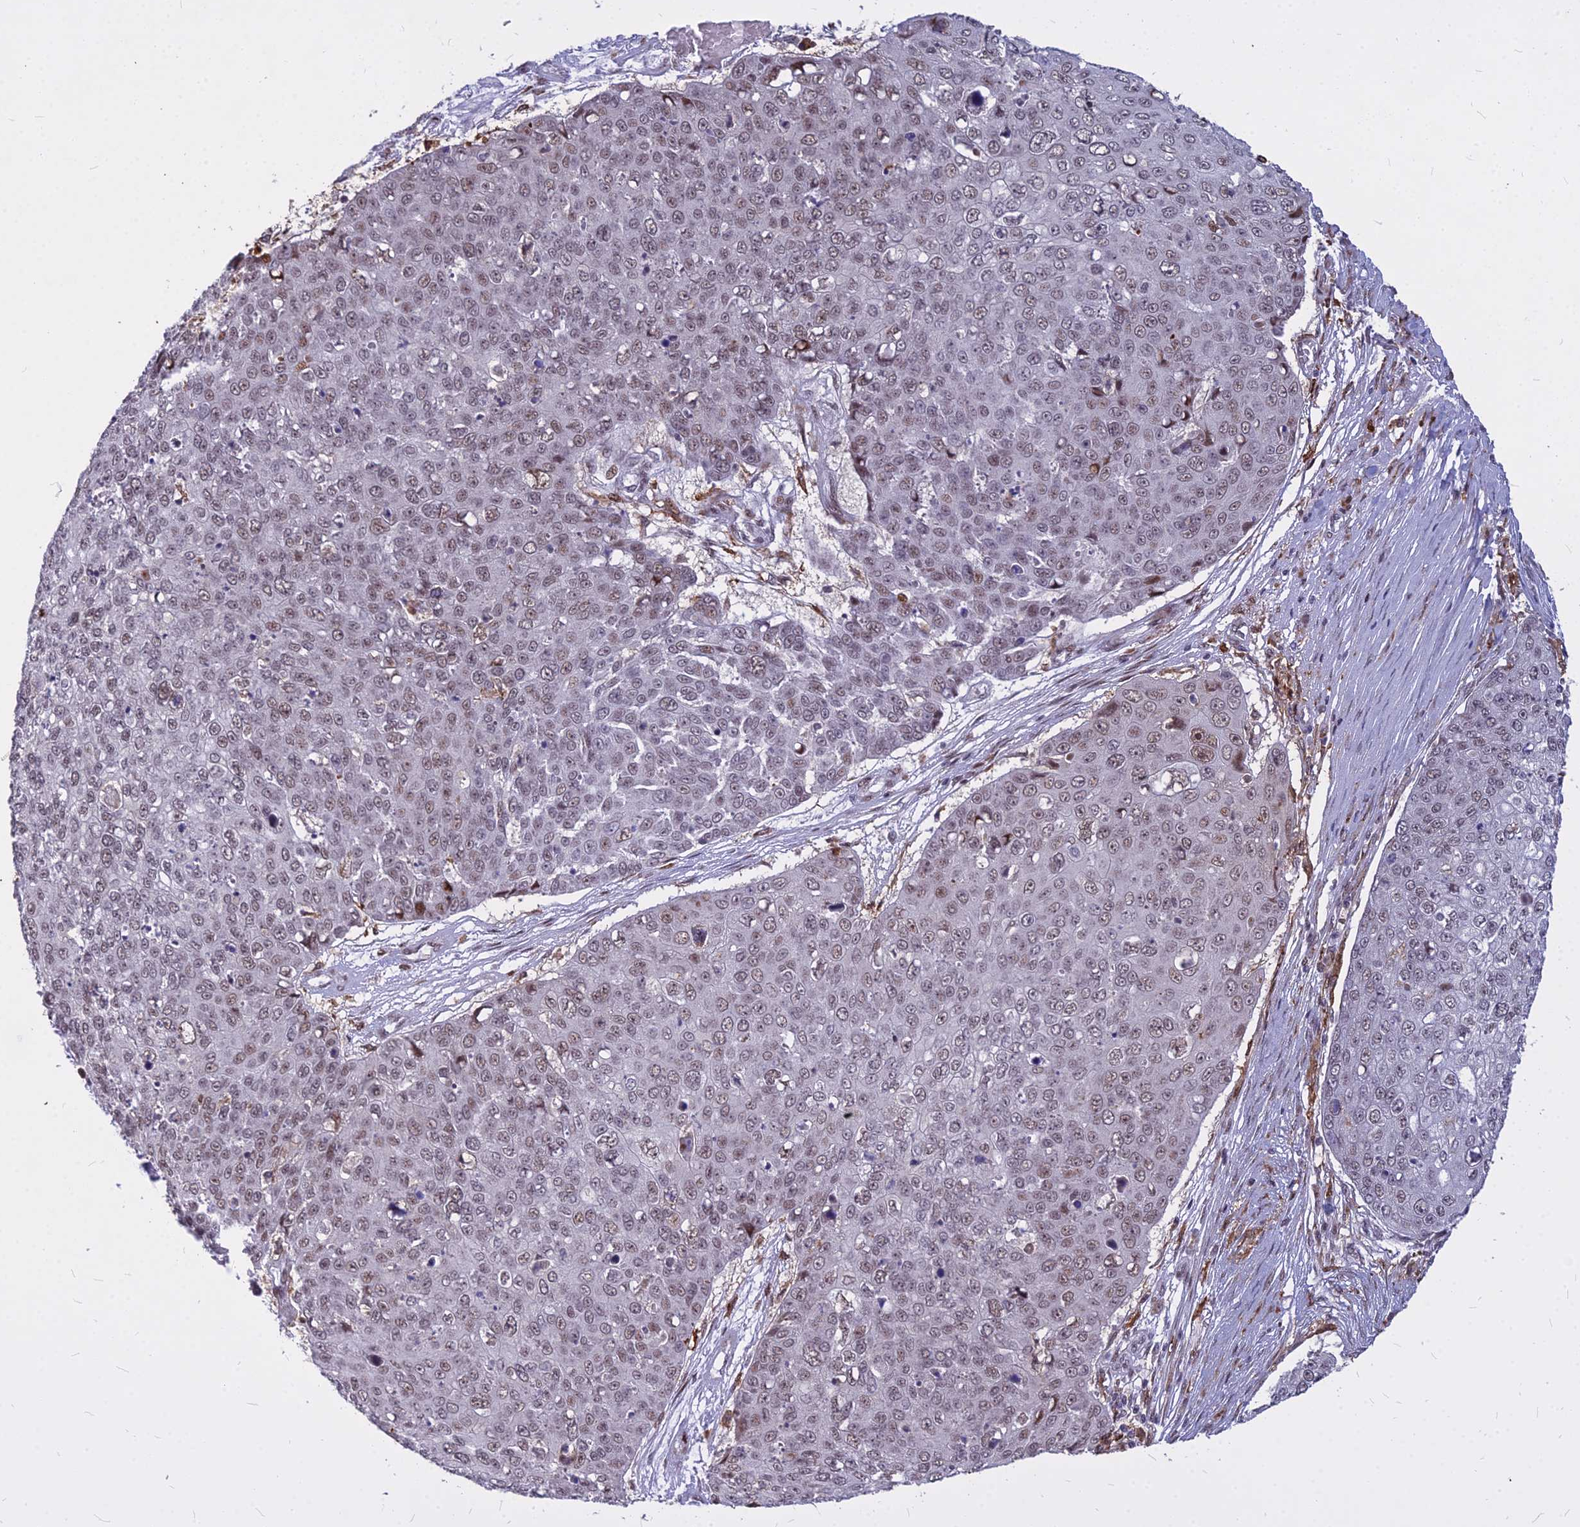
{"staining": {"intensity": "weak", "quantity": "25%-75%", "location": "nuclear"}, "tissue": "skin cancer", "cell_type": "Tumor cells", "image_type": "cancer", "snomed": [{"axis": "morphology", "description": "Squamous cell carcinoma, NOS"}, {"axis": "topography", "description": "Skin"}], "caption": "Immunohistochemistry (IHC) (DAB (3,3'-diaminobenzidine)) staining of human skin cancer (squamous cell carcinoma) displays weak nuclear protein positivity in about 25%-75% of tumor cells.", "gene": "ALG10", "patient": {"sex": "male", "age": 71}}